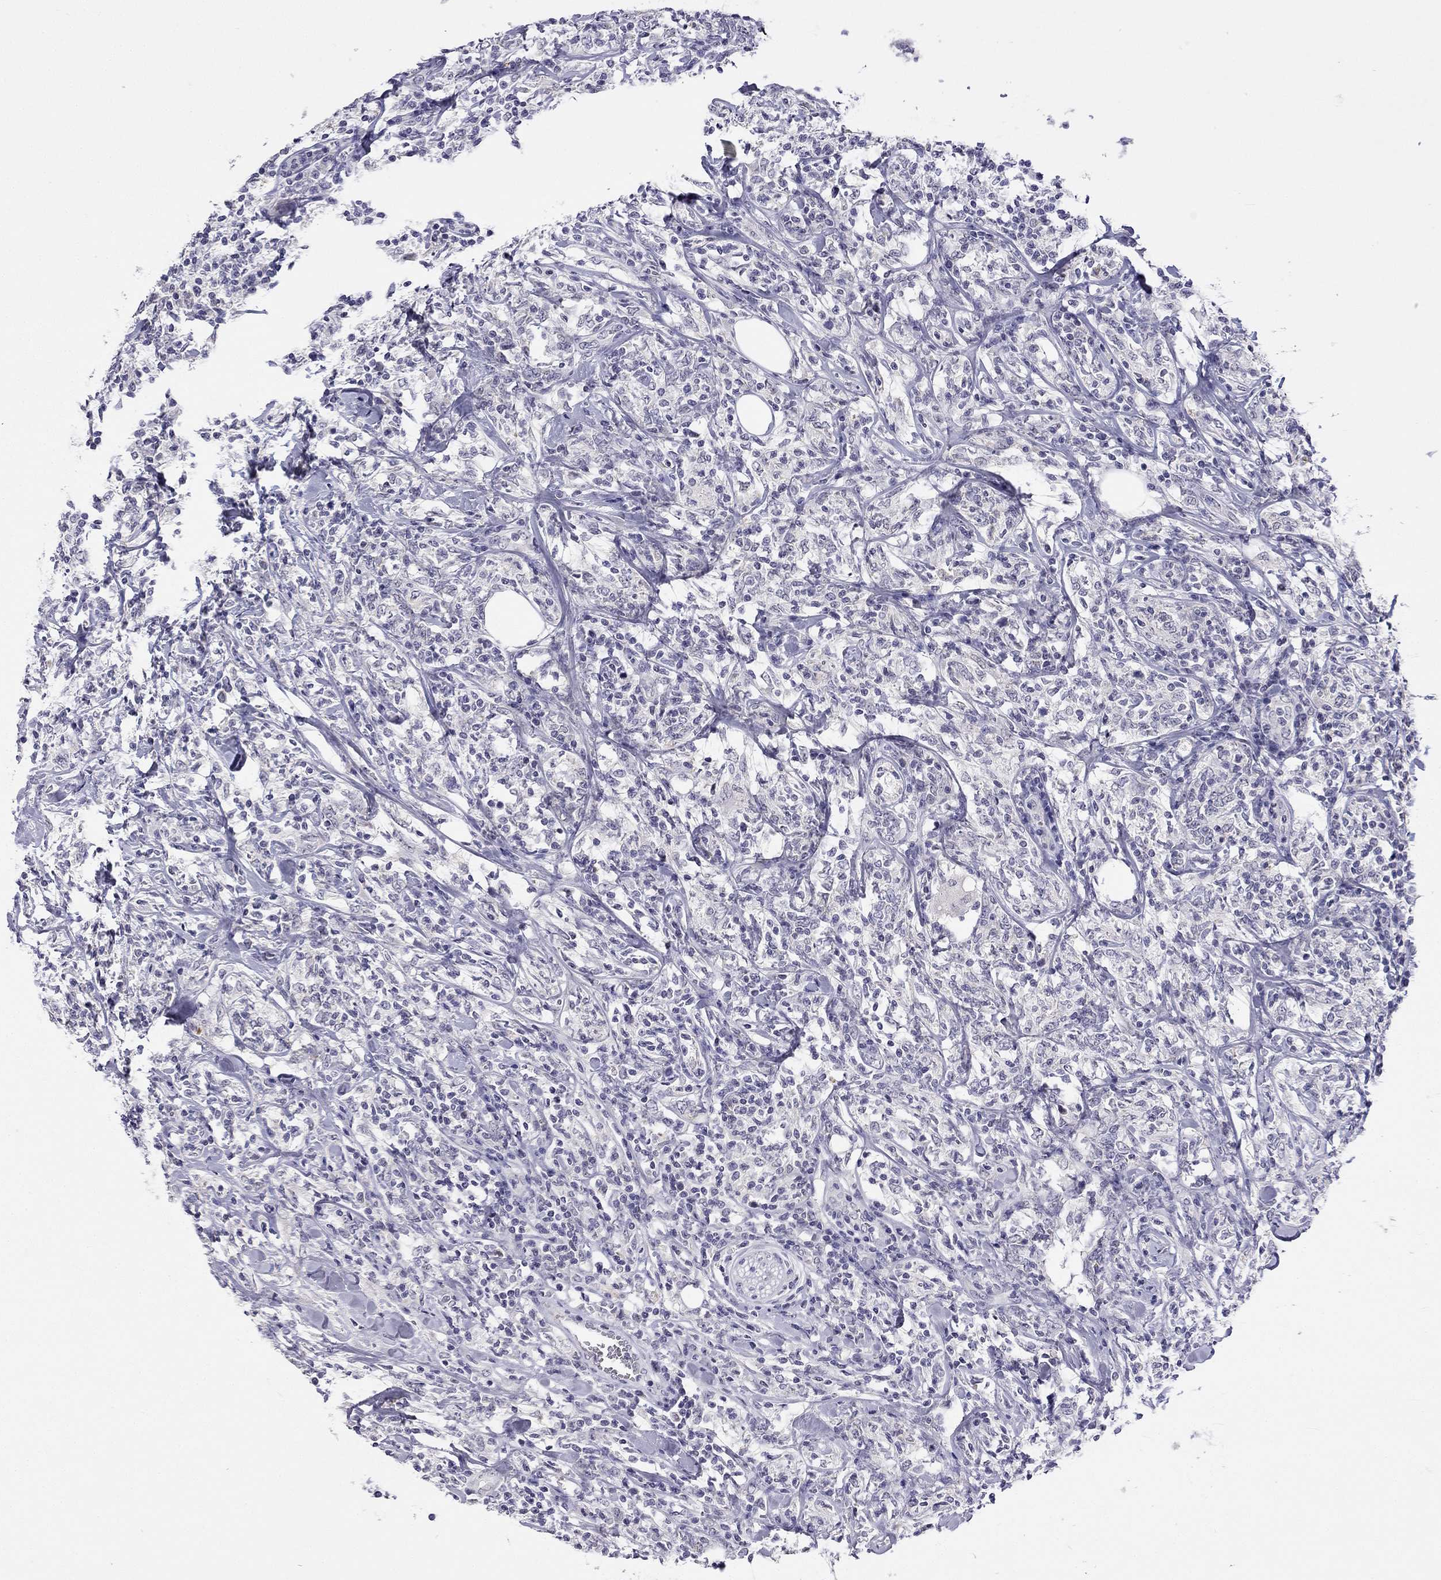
{"staining": {"intensity": "negative", "quantity": "none", "location": "none"}, "tissue": "lymphoma", "cell_type": "Tumor cells", "image_type": "cancer", "snomed": [{"axis": "morphology", "description": "Malignant lymphoma, non-Hodgkin's type, High grade"}, {"axis": "topography", "description": "Lymph node"}], "caption": "The micrograph demonstrates no staining of tumor cells in lymphoma. (DAB (3,3'-diaminobenzidine) immunohistochemistry (IHC) visualized using brightfield microscopy, high magnification).", "gene": "C5orf49", "patient": {"sex": "female", "age": 84}}